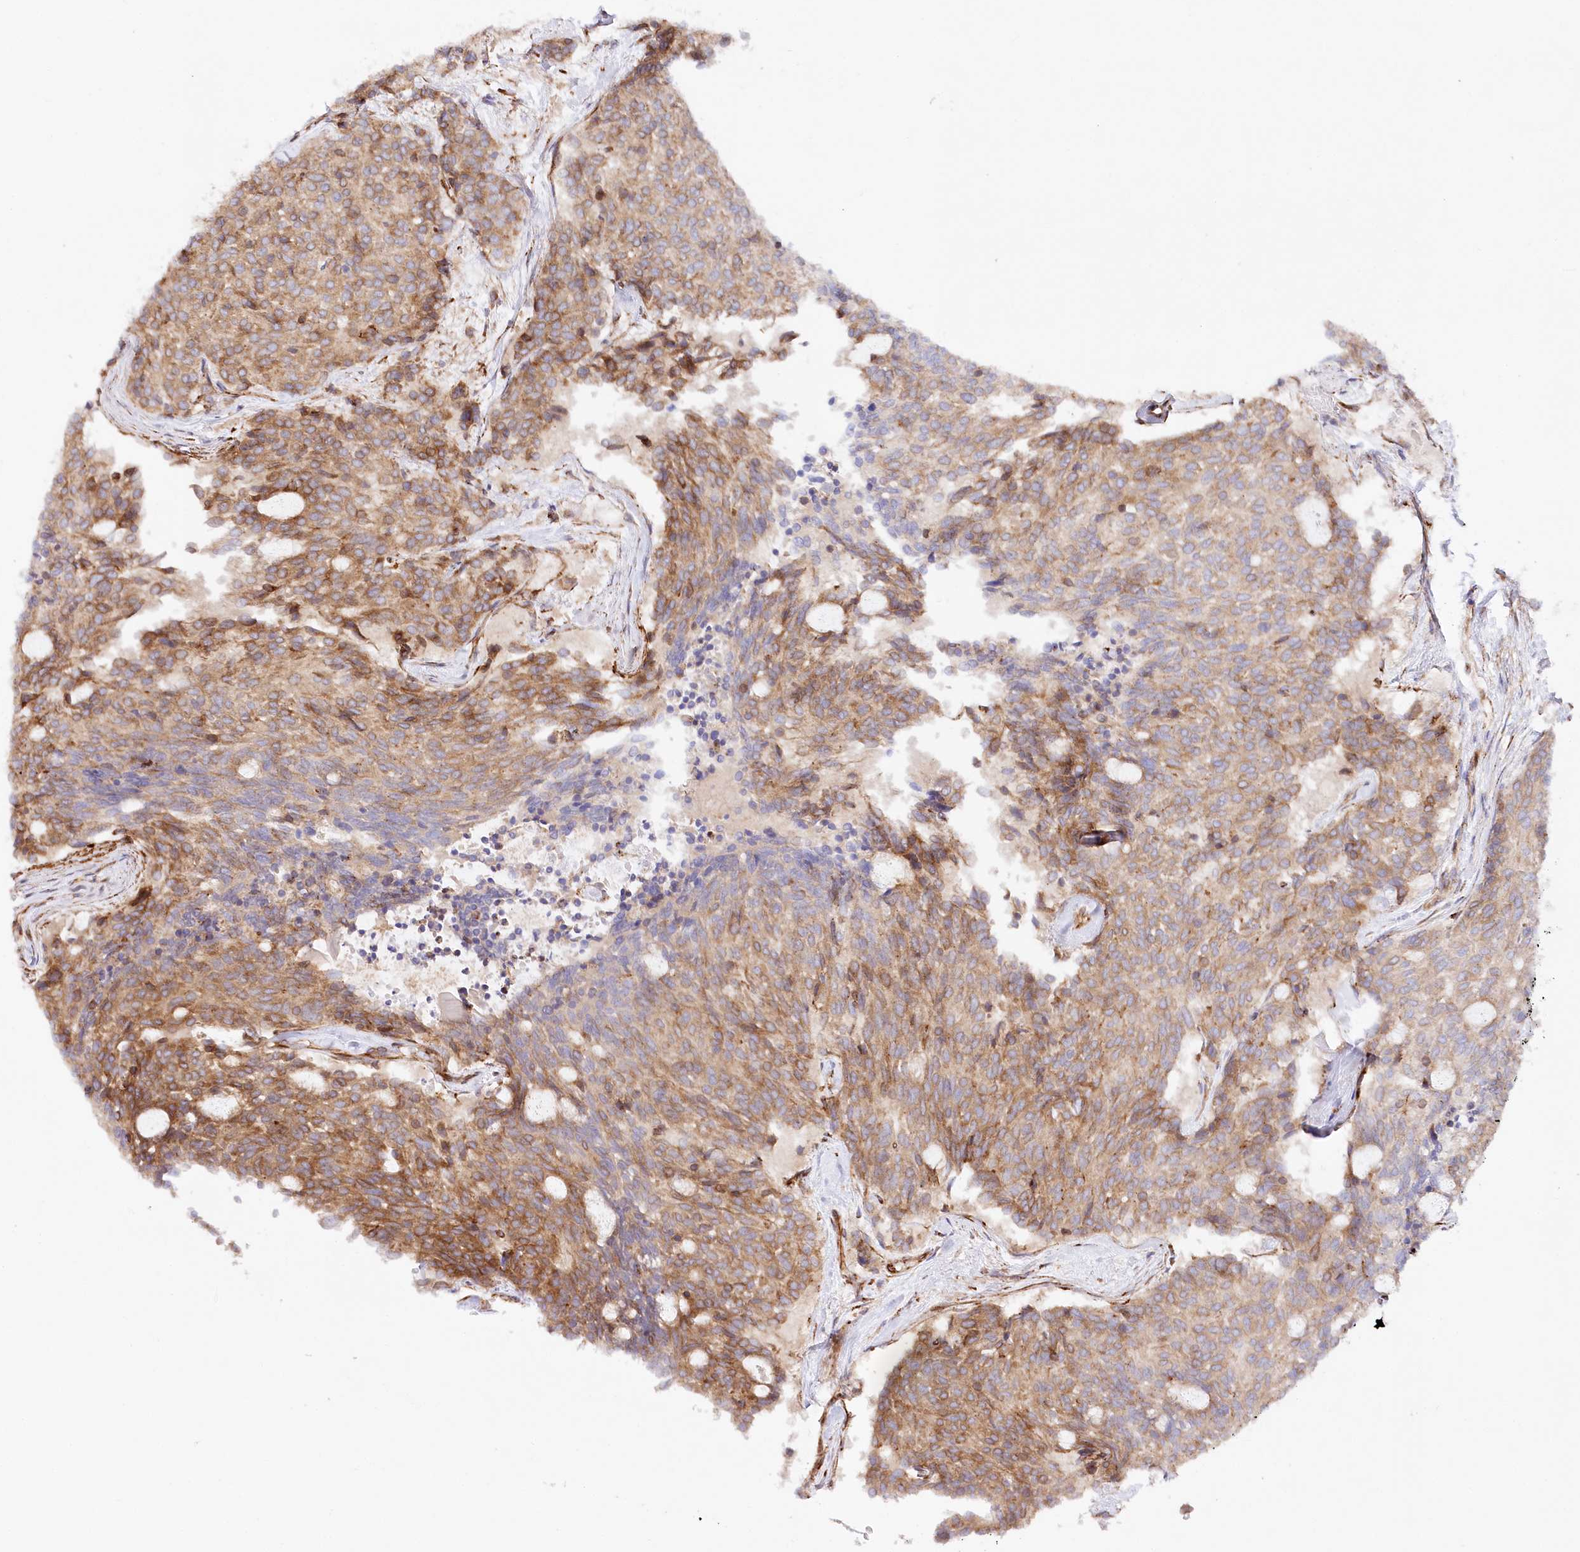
{"staining": {"intensity": "moderate", "quantity": ">75%", "location": "cytoplasmic/membranous"}, "tissue": "carcinoid", "cell_type": "Tumor cells", "image_type": "cancer", "snomed": [{"axis": "morphology", "description": "Carcinoid, malignant, NOS"}, {"axis": "topography", "description": "Pancreas"}], "caption": "Human carcinoid stained with a protein marker demonstrates moderate staining in tumor cells.", "gene": "ABRAXAS2", "patient": {"sex": "female", "age": 54}}